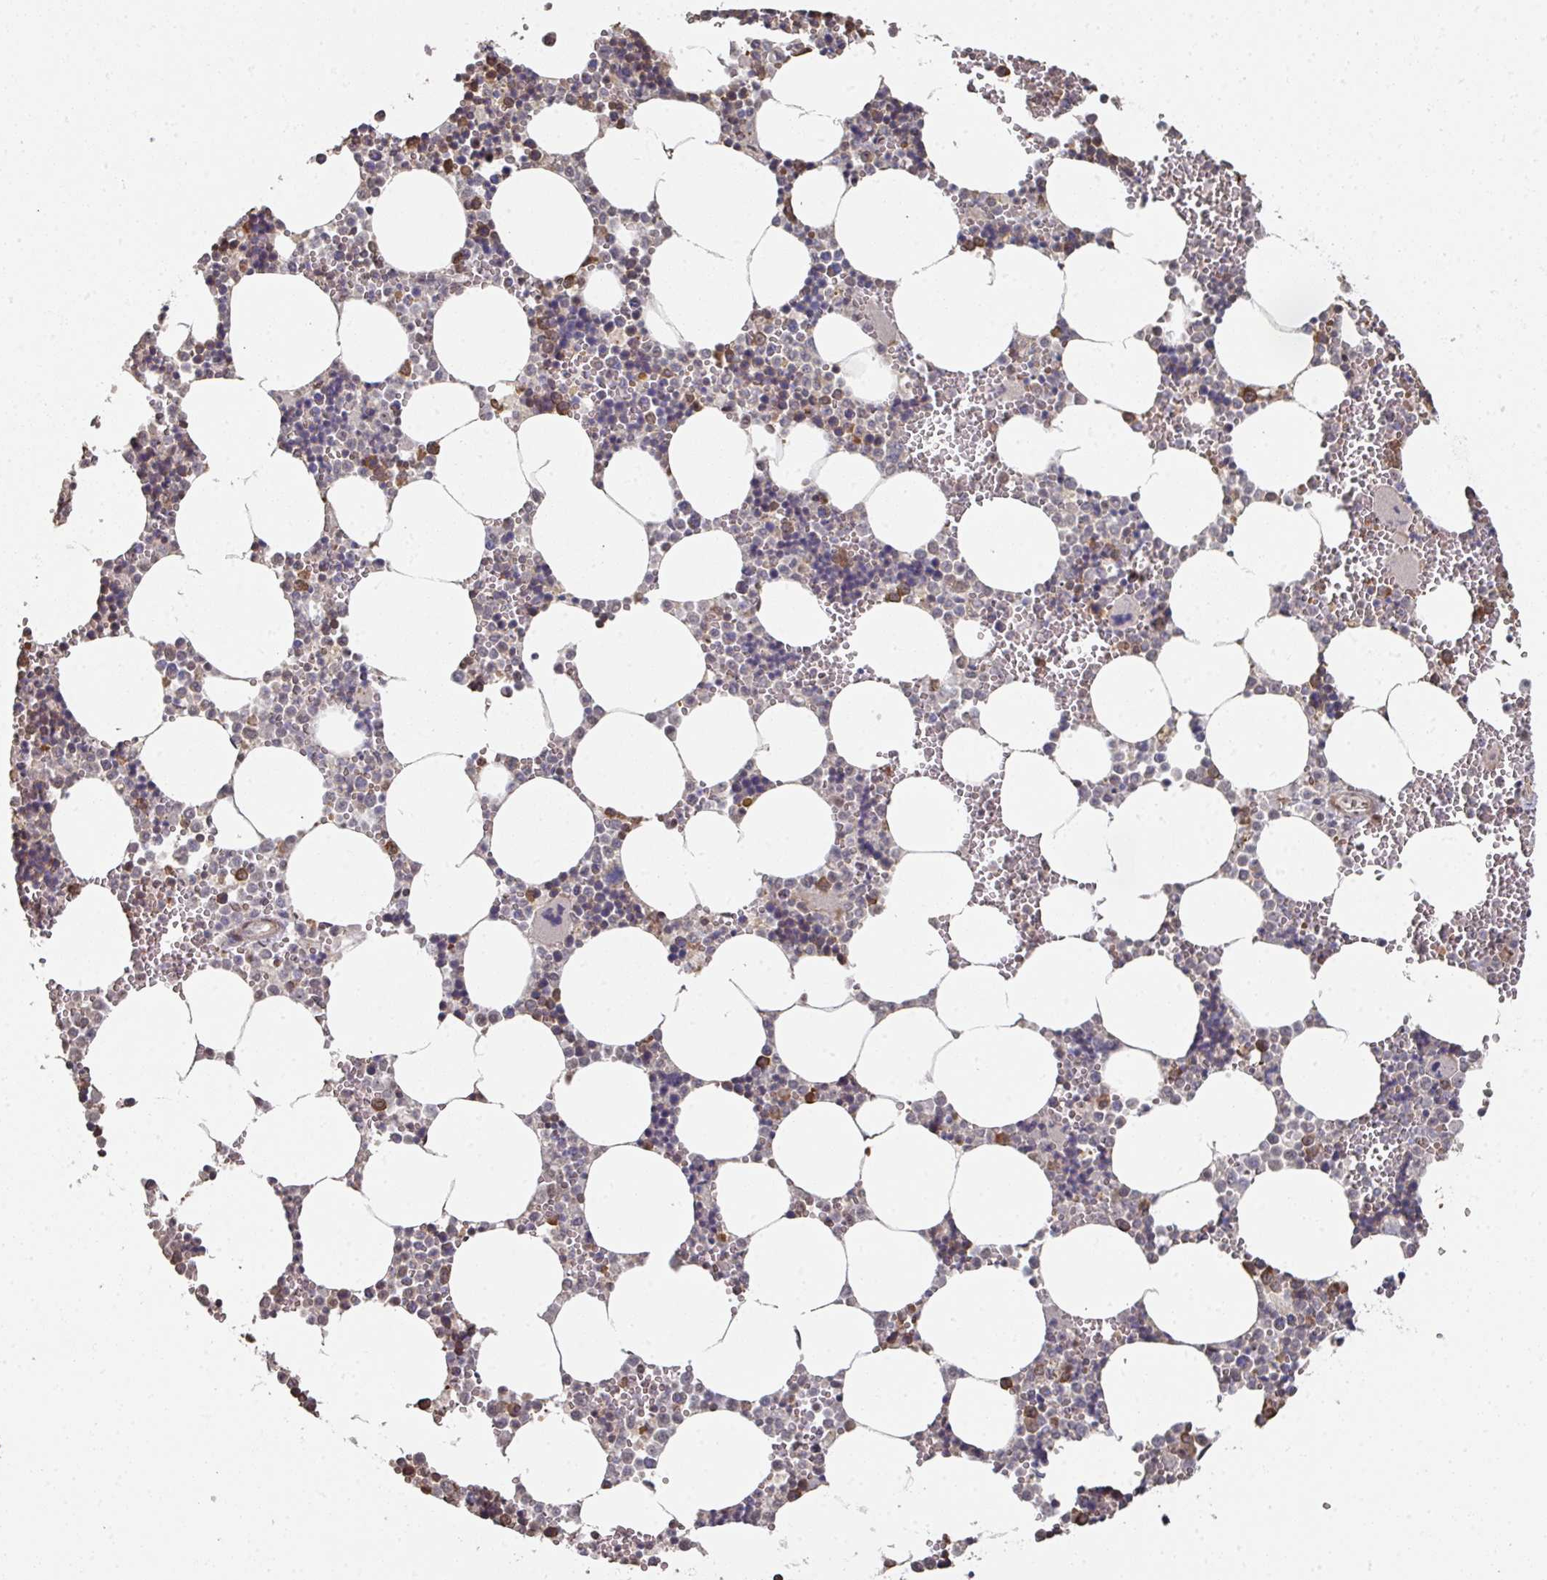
{"staining": {"intensity": "moderate", "quantity": "25%-75%", "location": "cytoplasmic/membranous"}, "tissue": "bone marrow", "cell_type": "Hematopoietic cells", "image_type": "normal", "snomed": [{"axis": "morphology", "description": "Normal tissue, NOS"}, {"axis": "topography", "description": "Bone marrow"}], "caption": "A histopathology image of bone marrow stained for a protein shows moderate cytoplasmic/membranous brown staining in hematopoietic cells.", "gene": "CA7", "patient": {"sex": "male", "age": 54}}